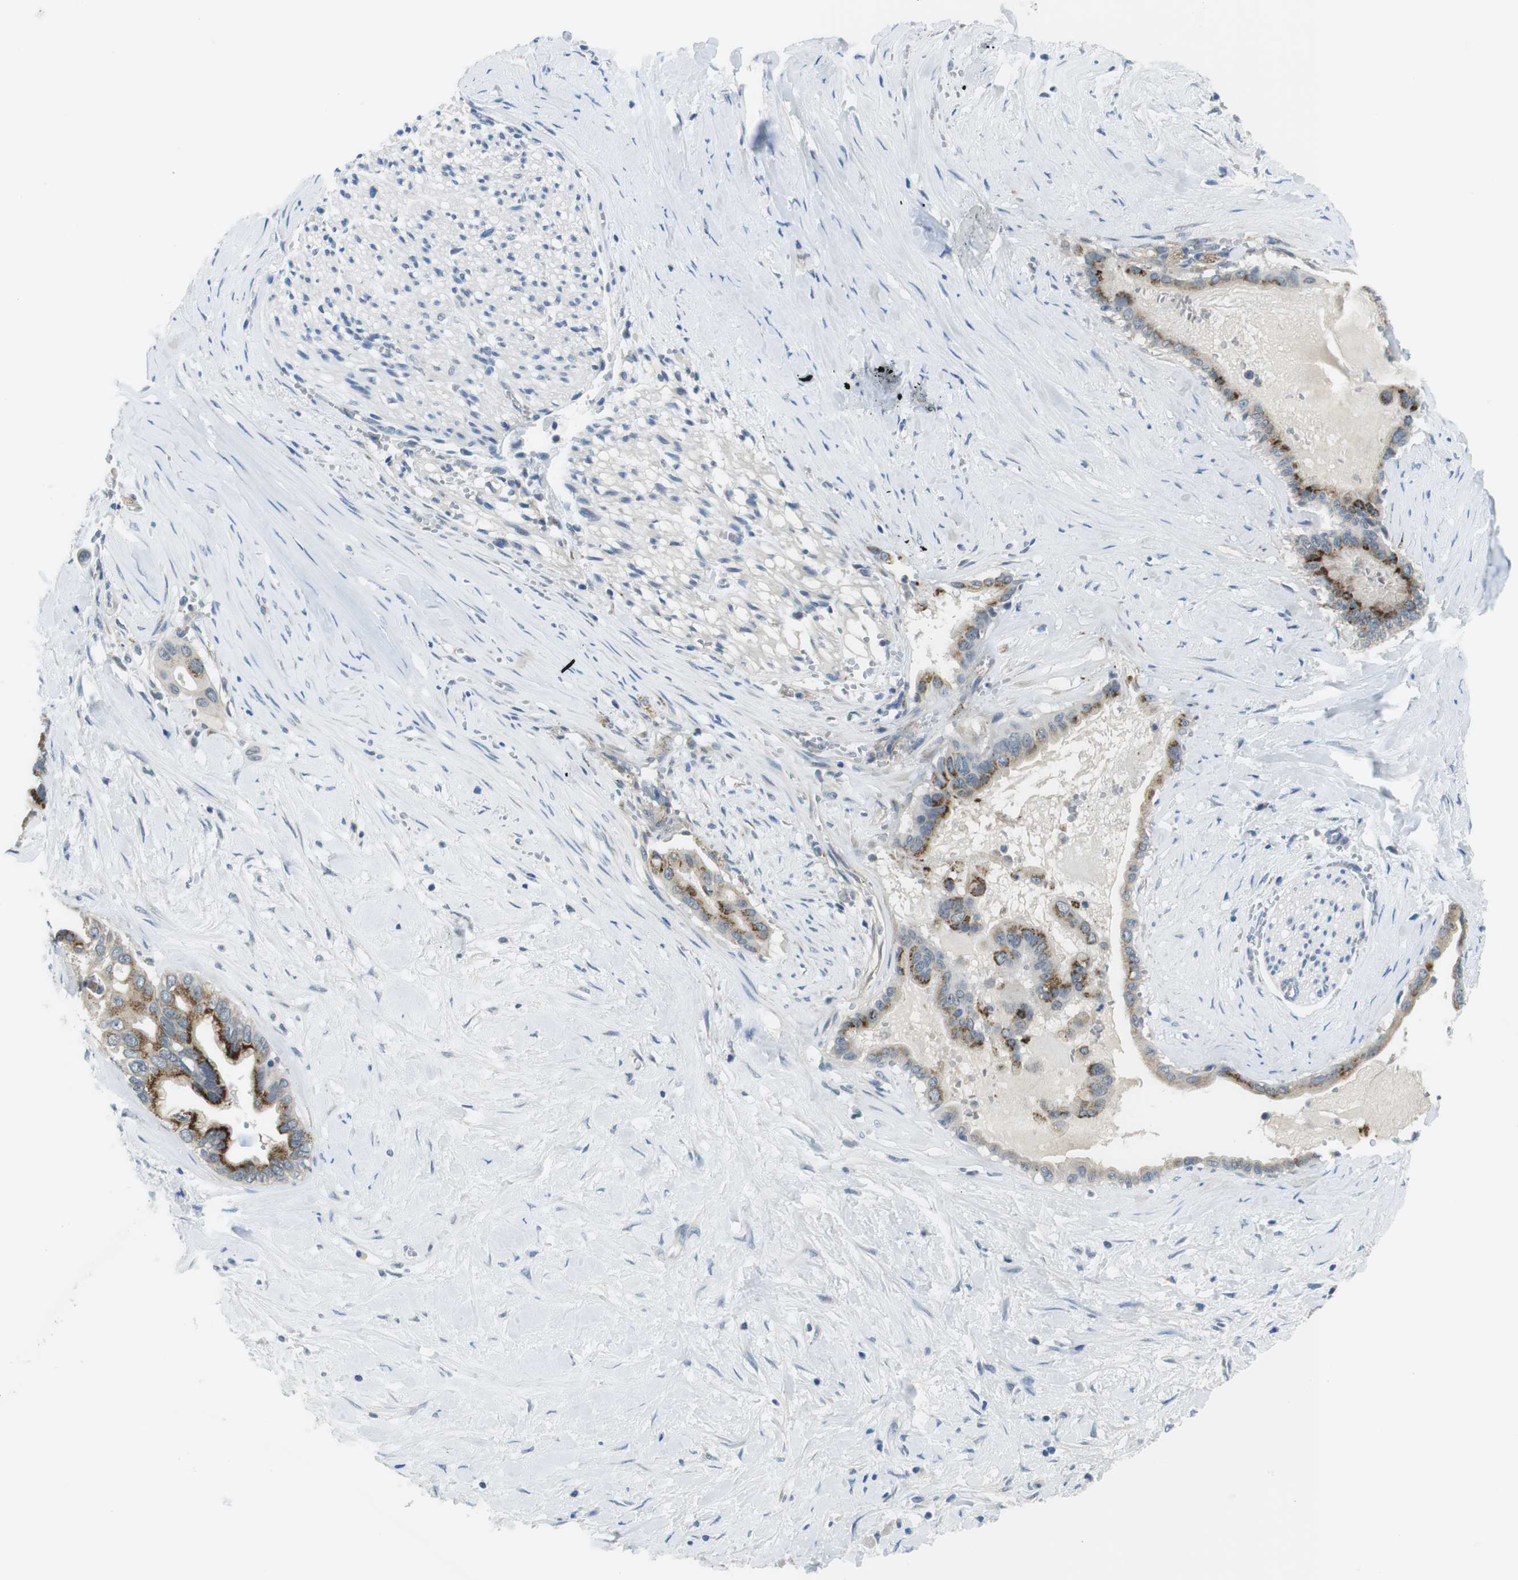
{"staining": {"intensity": "moderate", "quantity": ">75%", "location": "cytoplasmic/membranous"}, "tissue": "pancreatic cancer", "cell_type": "Tumor cells", "image_type": "cancer", "snomed": [{"axis": "morphology", "description": "Adenocarcinoma, NOS"}, {"axis": "topography", "description": "Pancreas"}], "caption": "Protein analysis of pancreatic adenocarcinoma tissue demonstrates moderate cytoplasmic/membranous positivity in approximately >75% of tumor cells.", "gene": "WSCD1", "patient": {"sex": "male", "age": 55}}